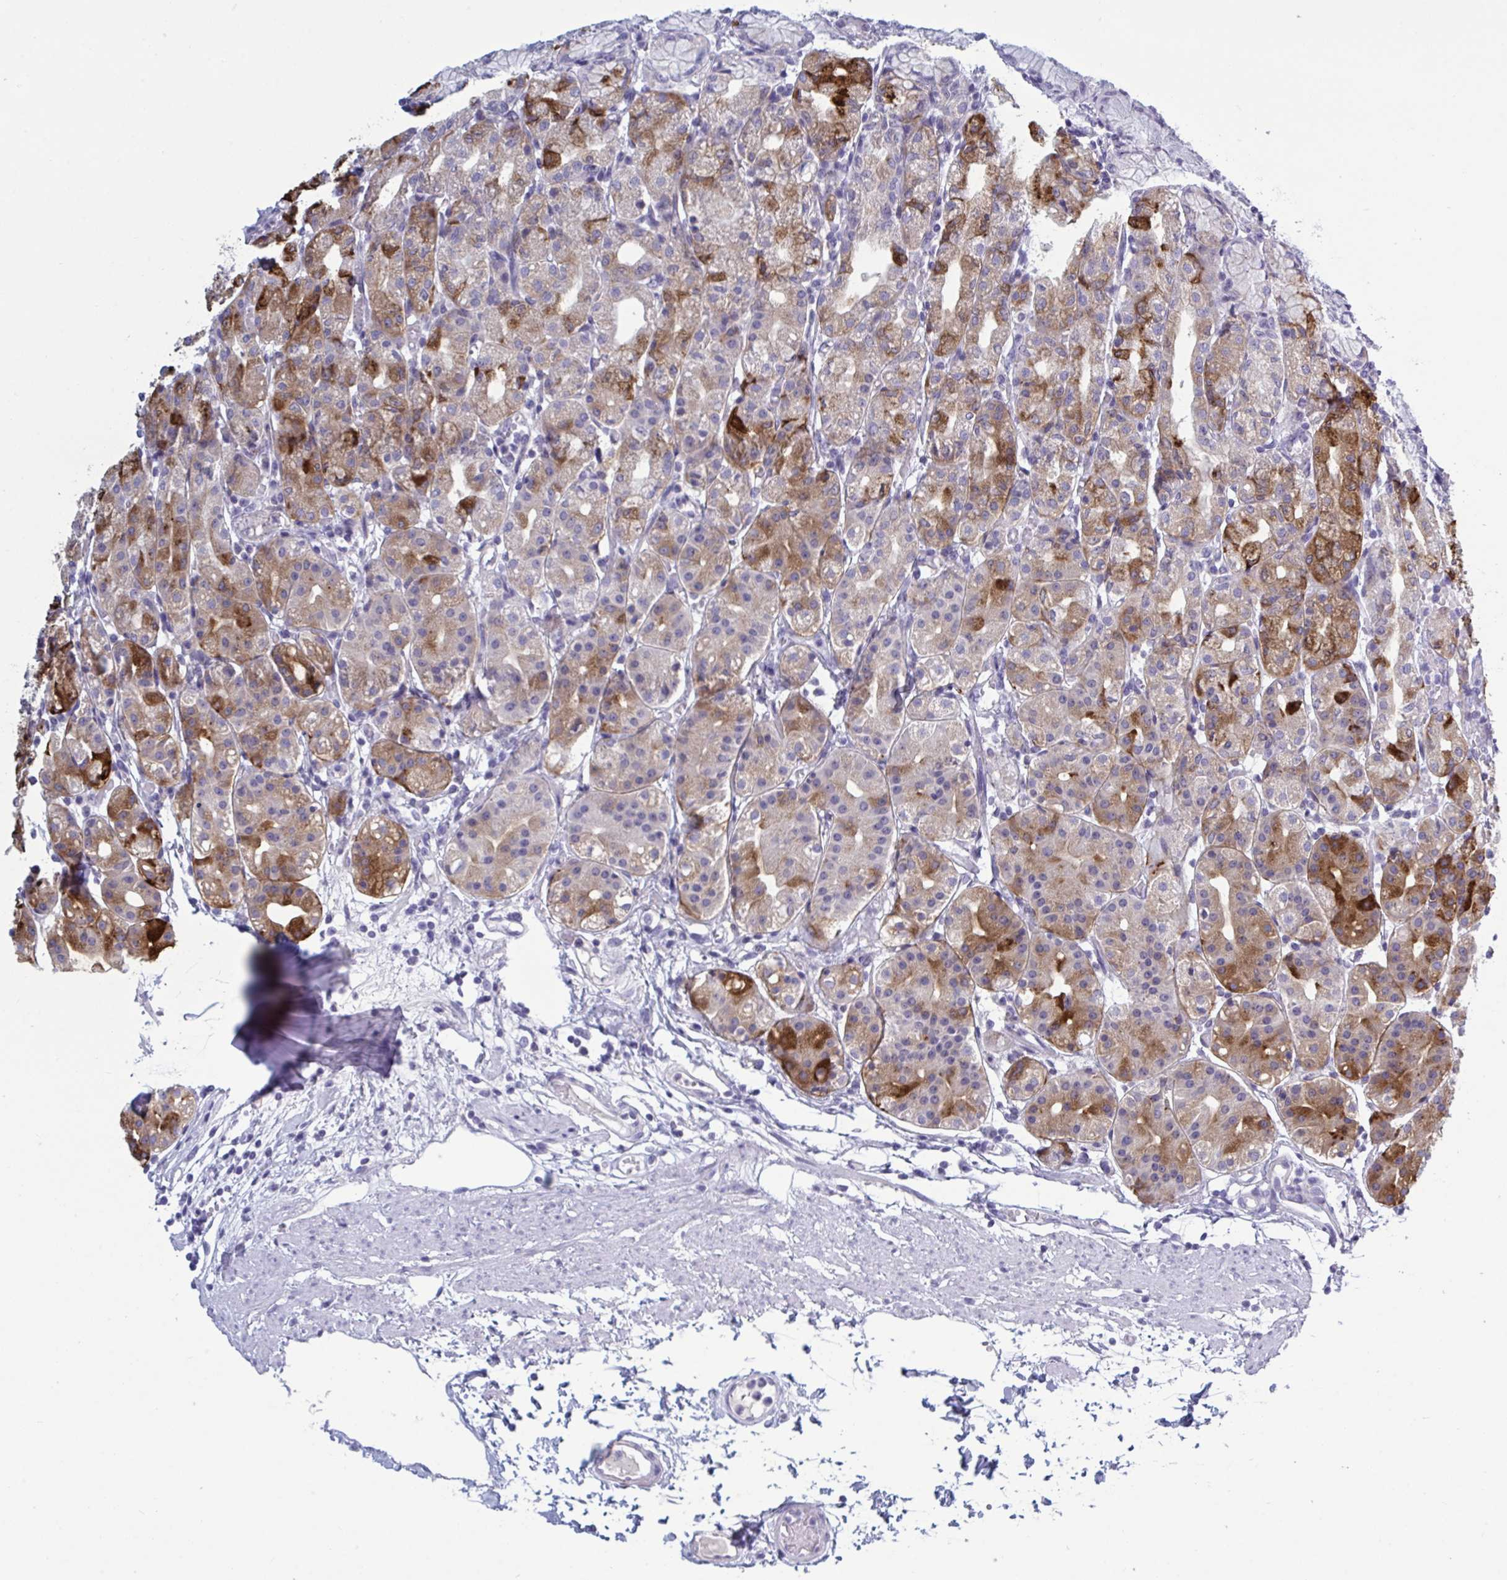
{"staining": {"intensity": "strong", "quantity": "<25%", "location": "cytoplasmic/membranous"}, "tissue": "stomach", "cell_type": "Glandular cells", "image_type": "normal", "snomed": [{"axis": "morphology", "description": "Normal tissue, NOS"}, {"axis": "topography", "description": "Stomach"}], "caption": "Immunohistochemistry (IHC) histopathology image of benign stomach: human stomach stained using IHC reveals medium levels of strong protein expression localized specifically in the cytoplasmic/membranous of glandular cells, appearing as a cytoplasmic/membranous brown color.", "gene": "NDUFC2", "patient": {"sex": "female", "age": 57}}